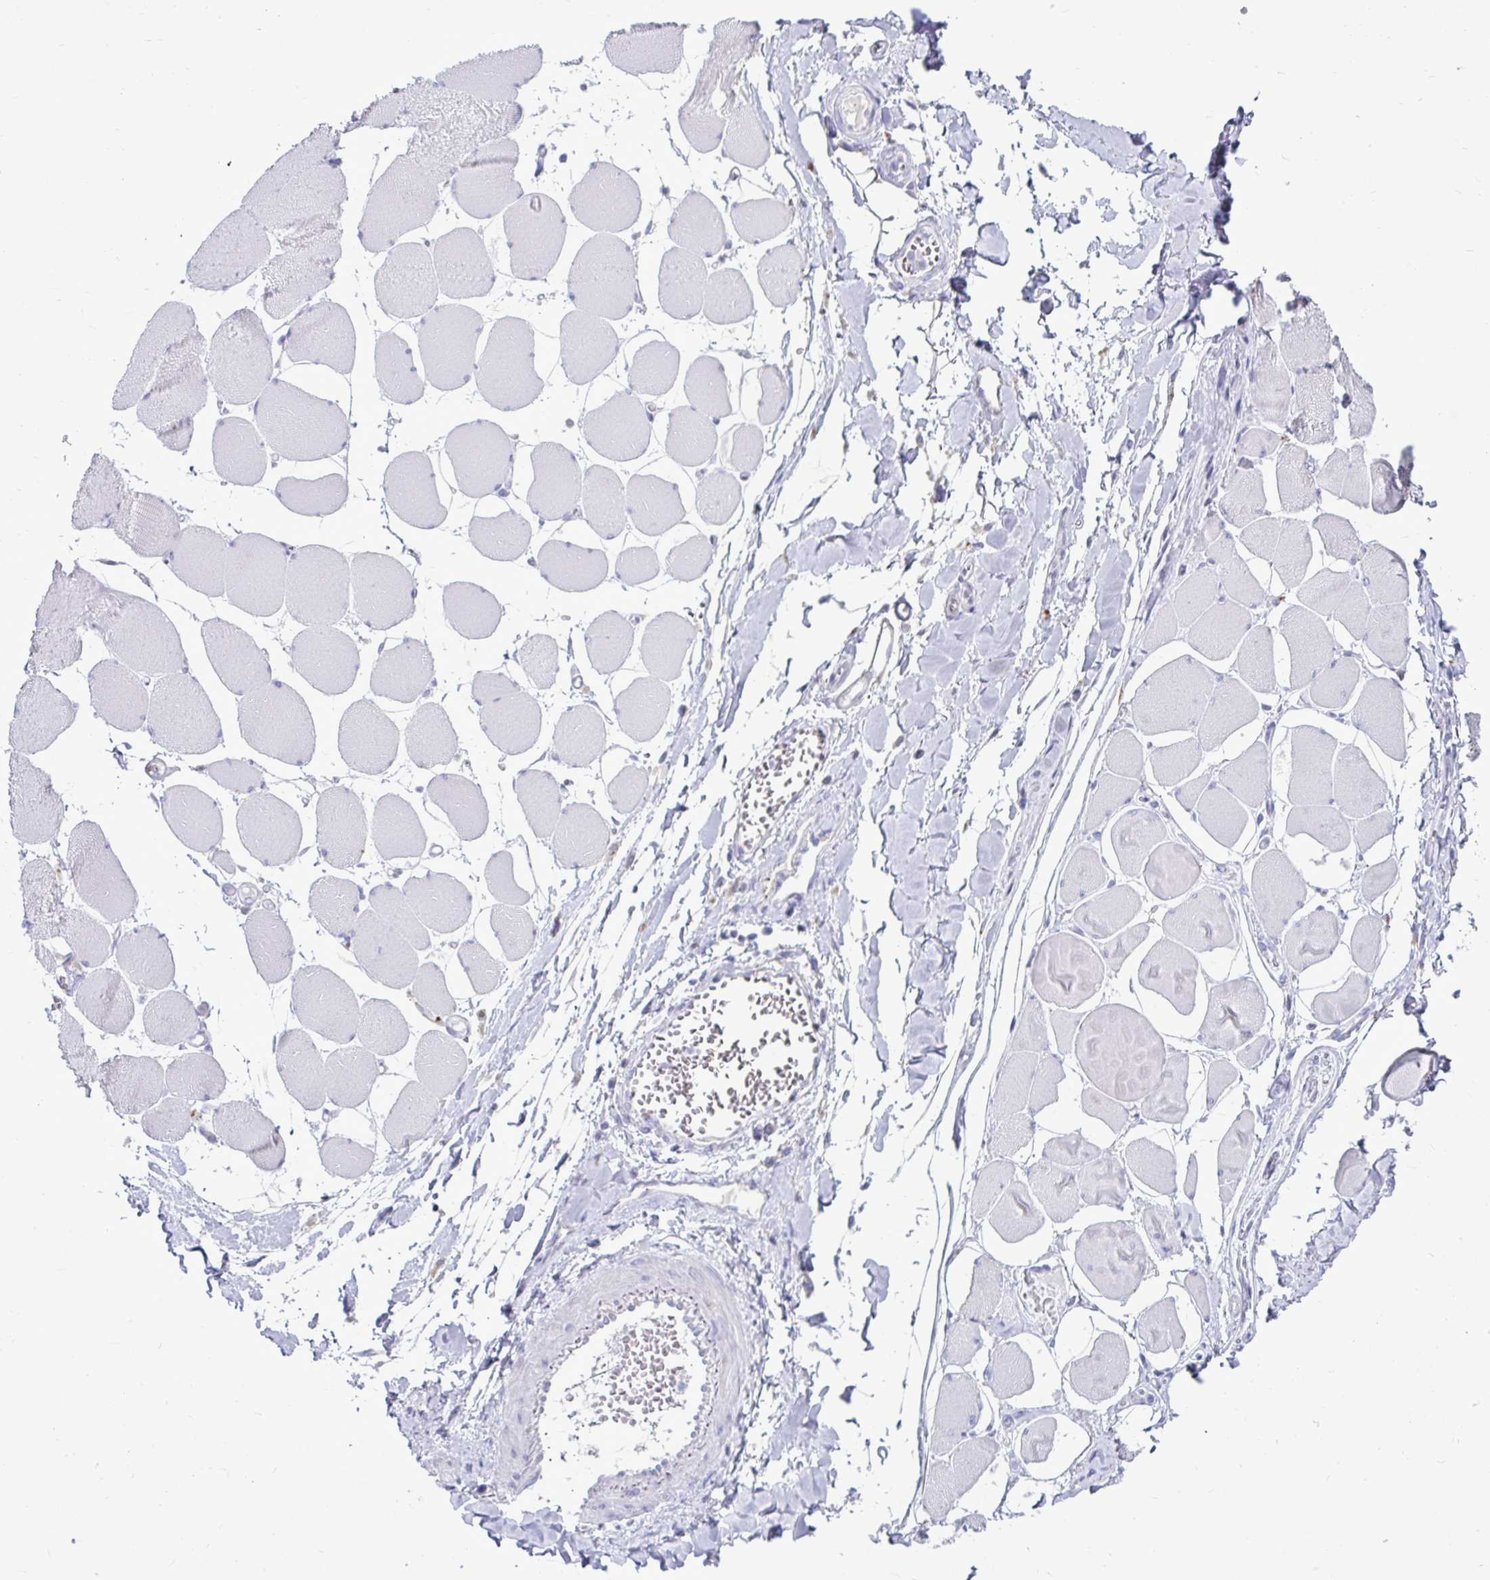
{"staining": {"intensity": "negative", "quantity": "none", "location": "none"}, "tissue": "skeletal muscle", "cell_type": "Myocytes", "image_type": "normal", "snomed": [{"axis": "morphology", "description": "Normal tissue, NOS"}, {"axis": "topography", "description": "Skeletal muscle"}], "caption": "This is a photomicrograph of immunohistochemistry (IHC) staining of unremarkable skeletal muscle, which shows no staining in myocytes. (Brightfield microscopy of DAB (3,3'-diaminobenzidine) IHC at high magnification).", "gene": "CTSZ", "patient": {"sex": "female", "age": 75}}